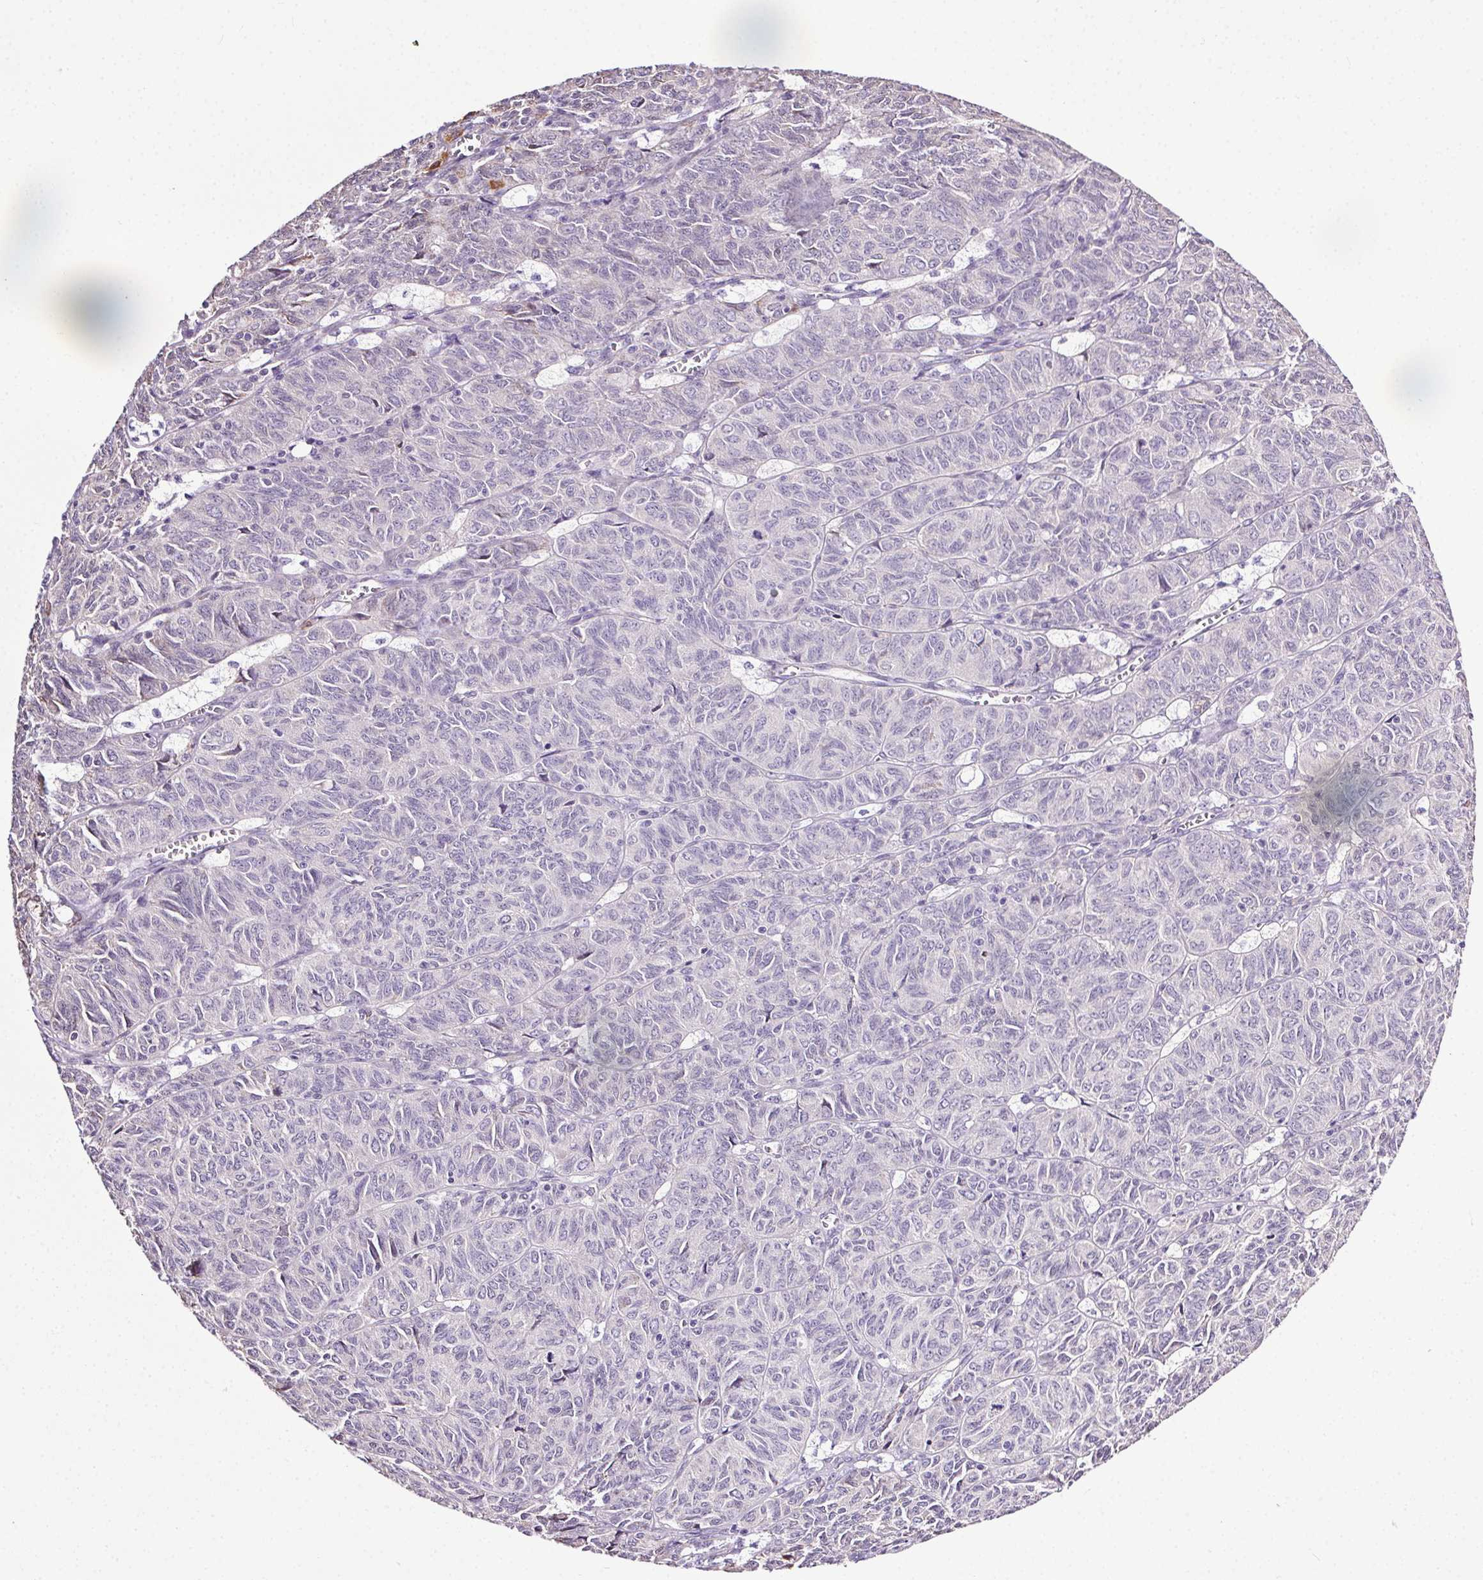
{"staining": {"intensity": "negative", "quantity": "none", "location": "none"}, "tissue": "ovarian cancer", "cell_type": "Tumor cells", "image_type": "cancer", "snomed": [{"axis": "morphology", "description": "Carcinoma, endometroid"}, {"axis": "topography", "description": "Ovary"}], "caption": "Tumor cells are negative for protein expression in human ovarian cancer (endometroid carcinoma).", "gene": "SNX31", "patient": {"sex": "female", "age": 80}}